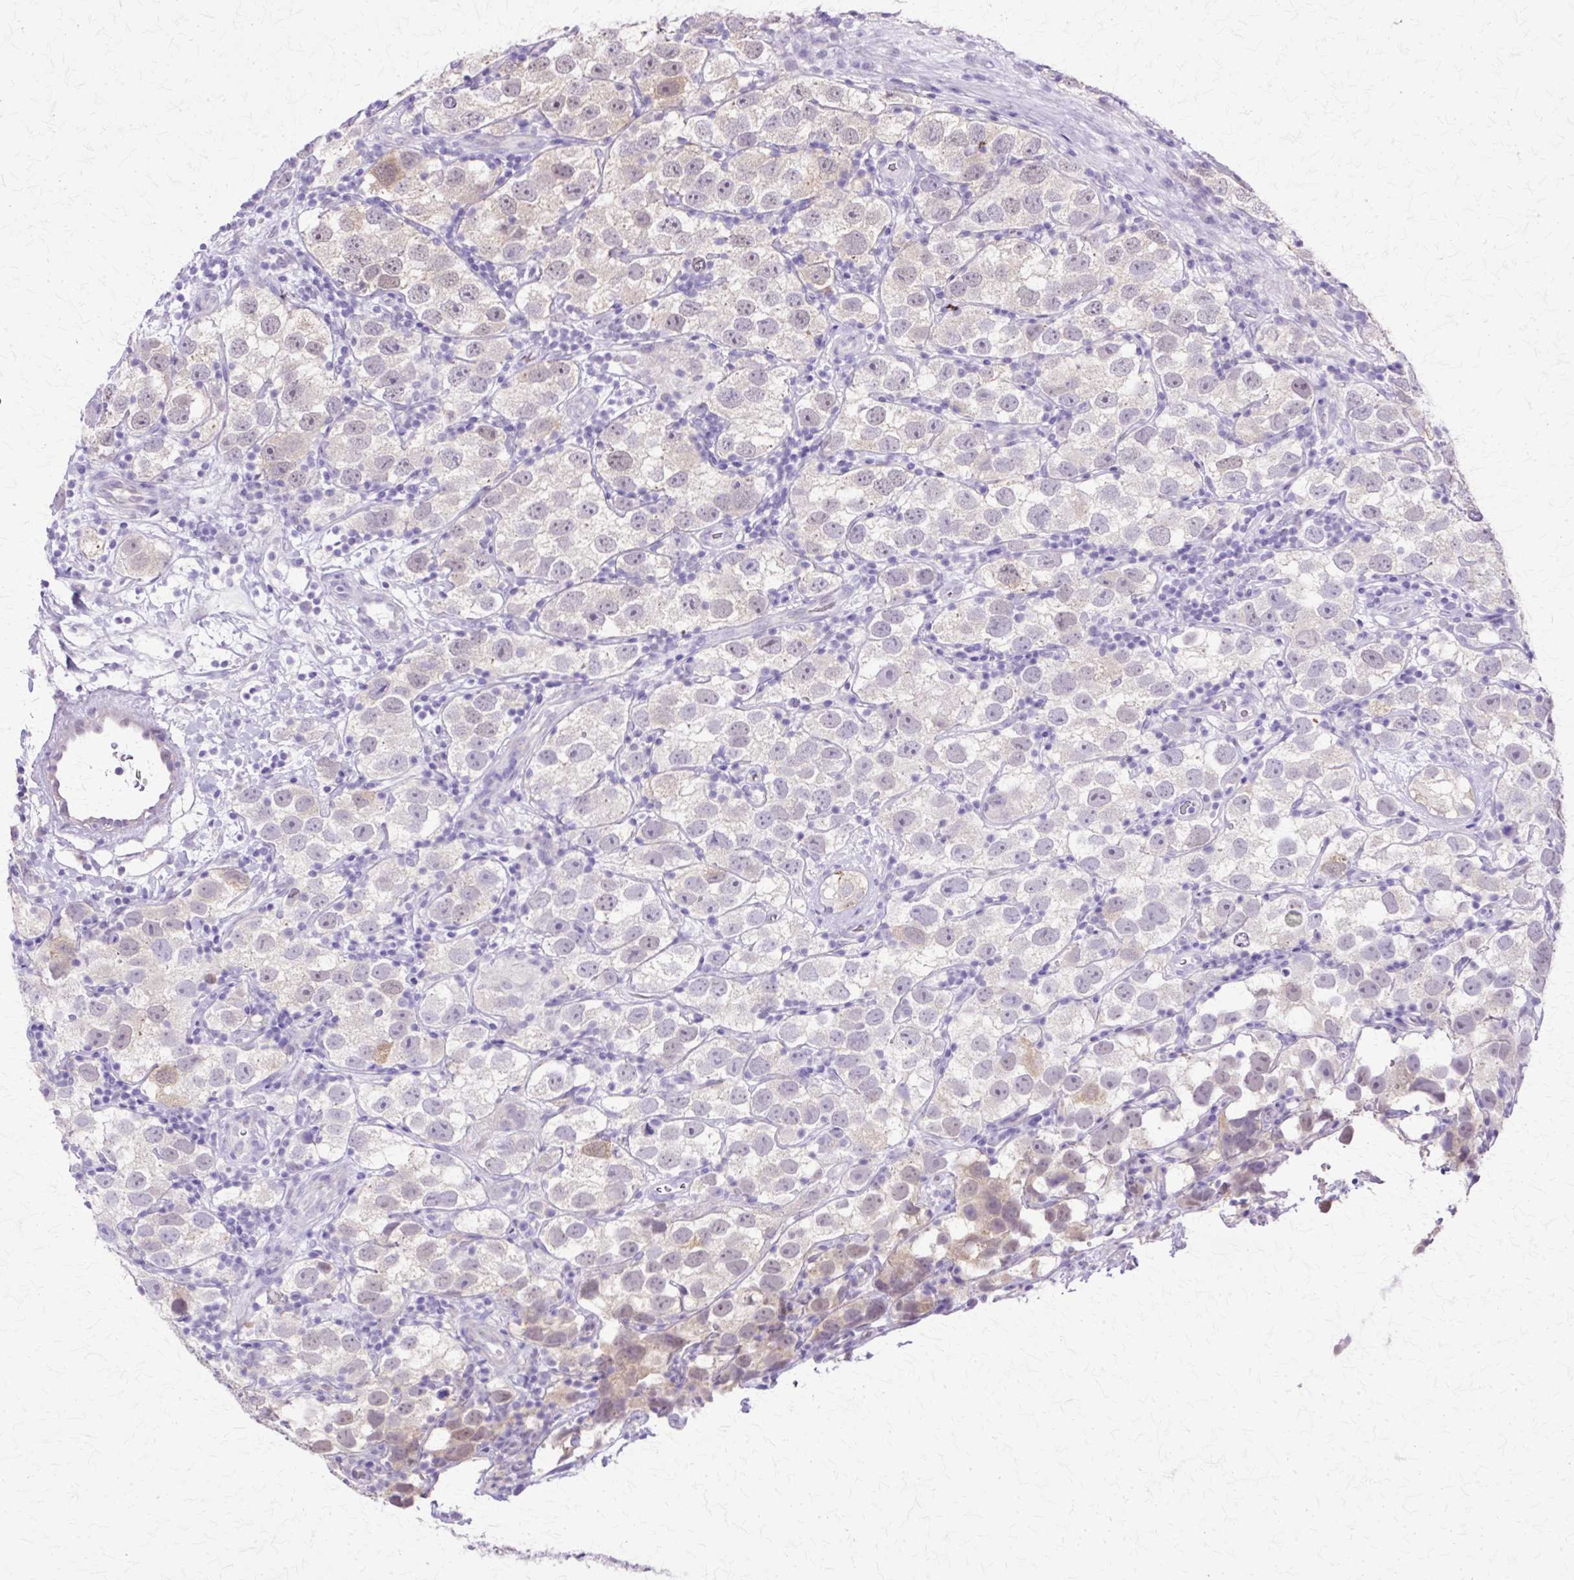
{"staining": {"intensity": "weak", "quantity": "25%-75%", "location": "cytoplasmic/membranous,nuclear"}, "tissue": "testis cancer", "cell_type": "Tumor cells", "image_type": "cancer", "snomed": [{"axis": "morphology", "description": "Seminoma, NOS"}, {"axis": "topography", "description": "Testis"}], "caption": "Testis seminoma stained with immunohistochemistry (IHC) exhibits weak cytoplasmic/membranous and nuclear positivity in approximately 25%-75% of tumor cells.", "gene": "HSPA8", "patient": {"sex": "male", "age": 26}}